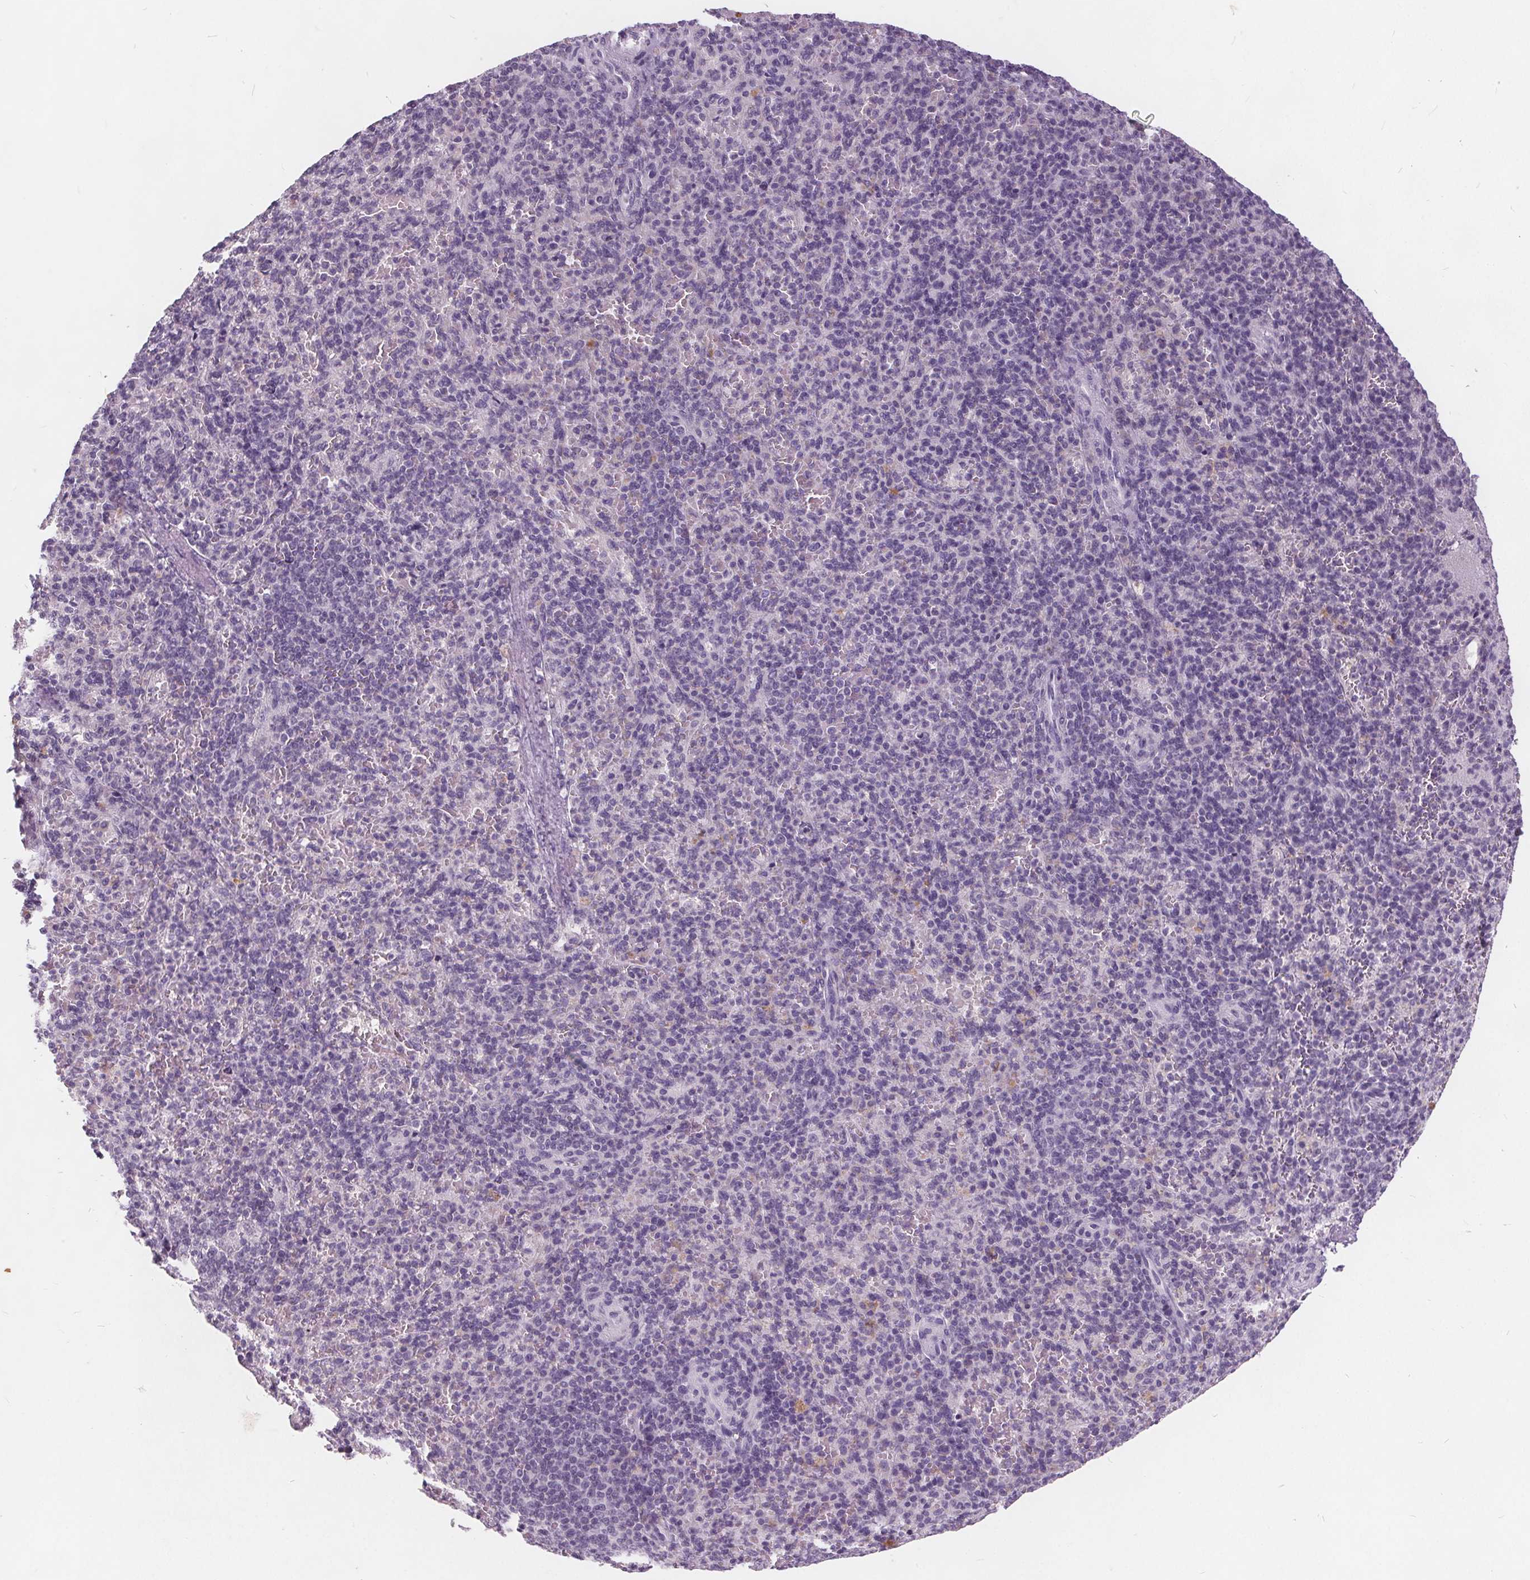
{"staining": {"intensity": "negative", "quantity": "none", "location": "none"}, "tissue": "spleen", "cell_type": "Cells in red pulp", "image_type": "normal", "snomed": [{"axis": "morphology", "description": "Normal tissue, NOS"}, {"axis": "topography", "description": "Spleen"}], "caption": "The immunohistochemistry image has no significant expression in cells in red pulp of spleen.", "gene": "PLA2G2E", "patient": {"sex": "female", "age": 74}}